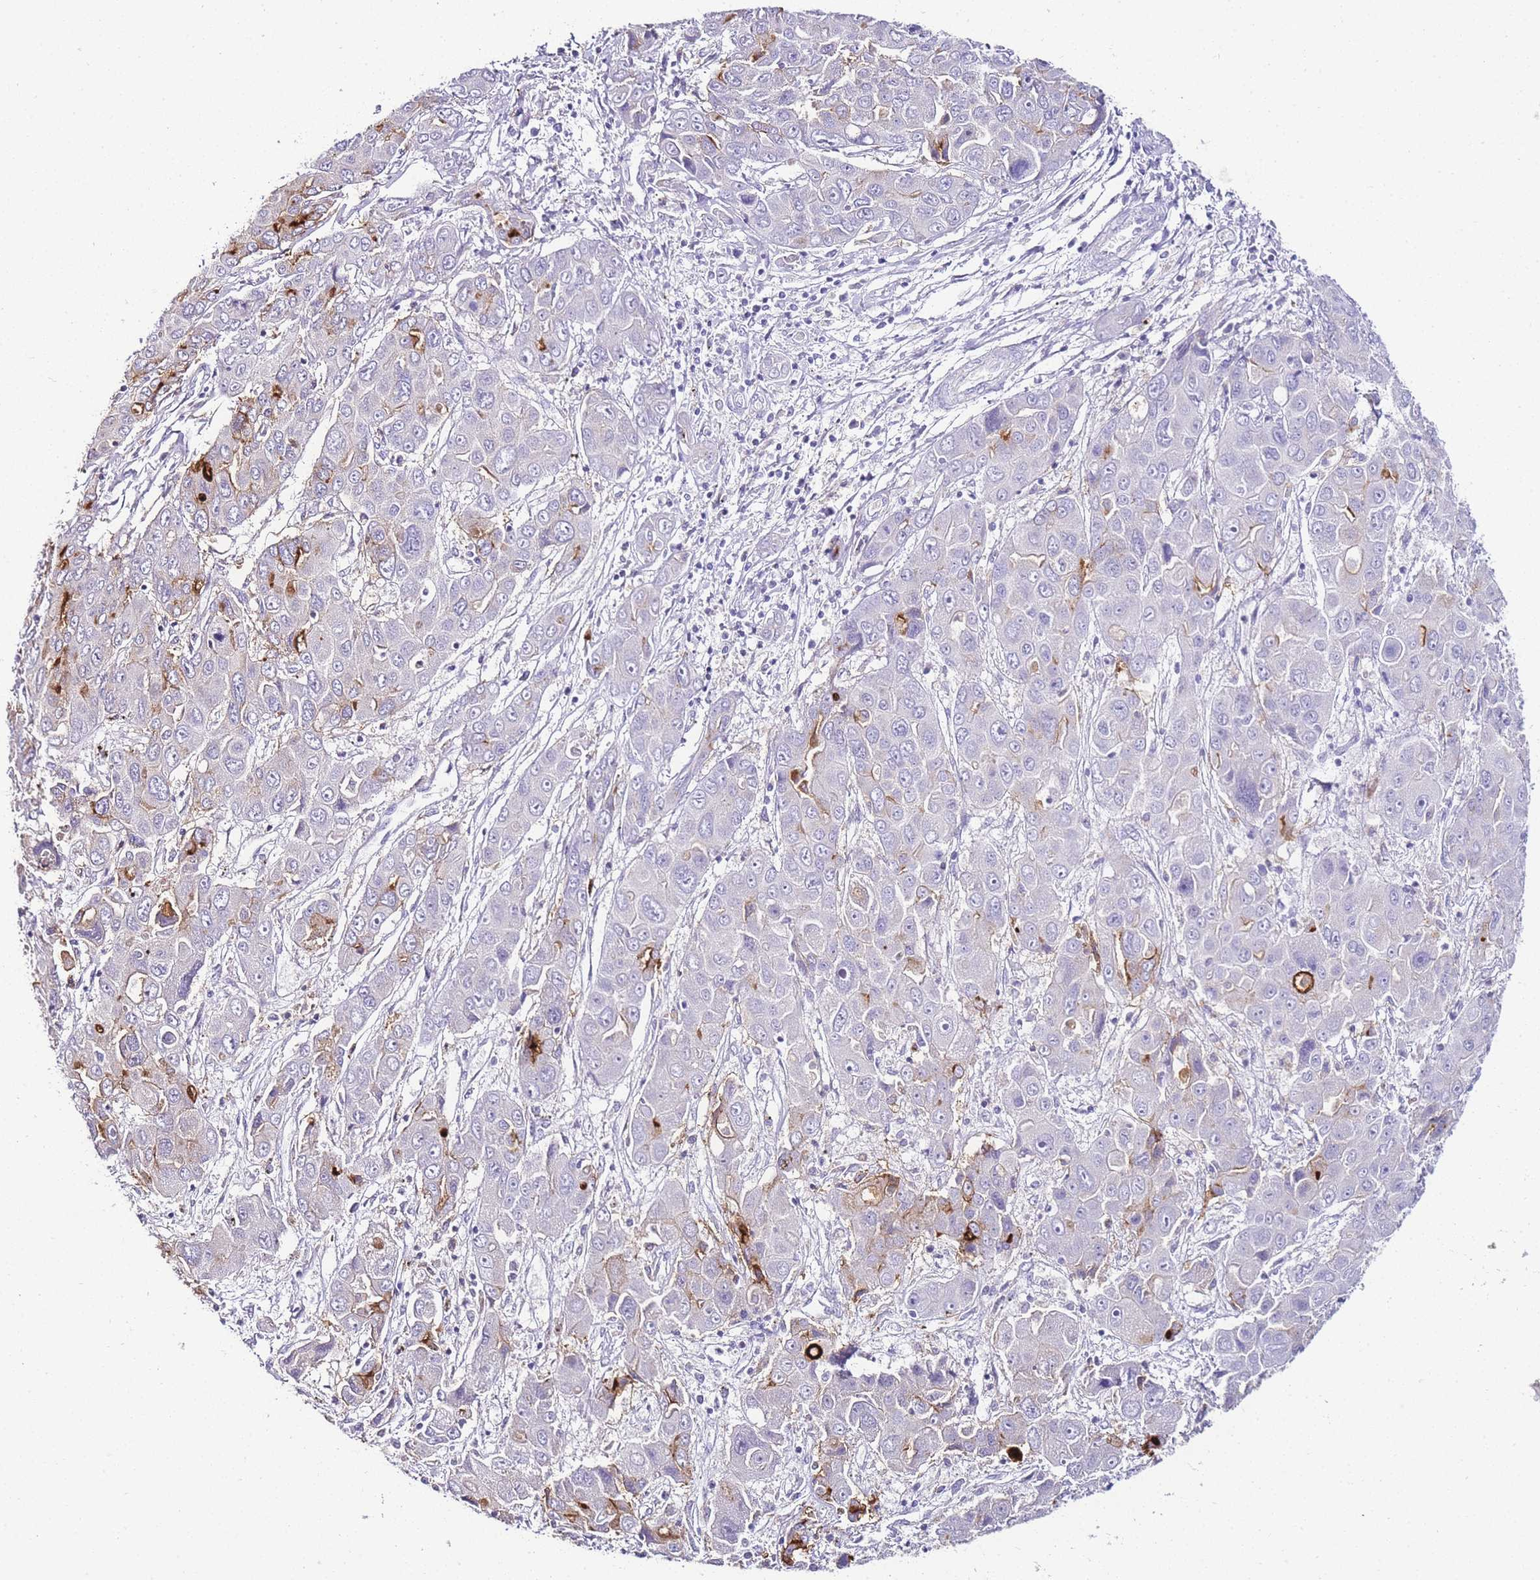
{"staining": {"intensity": "moderate", "quantity": "<25%", "location": "cytoplasmic/membranous"}, "tissue": "liver cancer", "cell_type": "Tumor cells", "image_type": "cancer", "snomed": [{"axis": "morphology", "description": "Cholangiocarcinoma"}, {"axis": "topography", "description": "Liver"}], "caption": "Liver cancer was stained to show a protein in brown. There is low levels of moderate cytoplasmic/membranous staining in about <25% of tumor cells. The protein of interest is shown in brown color, while the nuclei are stained blue.", "gene": "DPP4", "patient": {"sex": "male", "age": 67}}